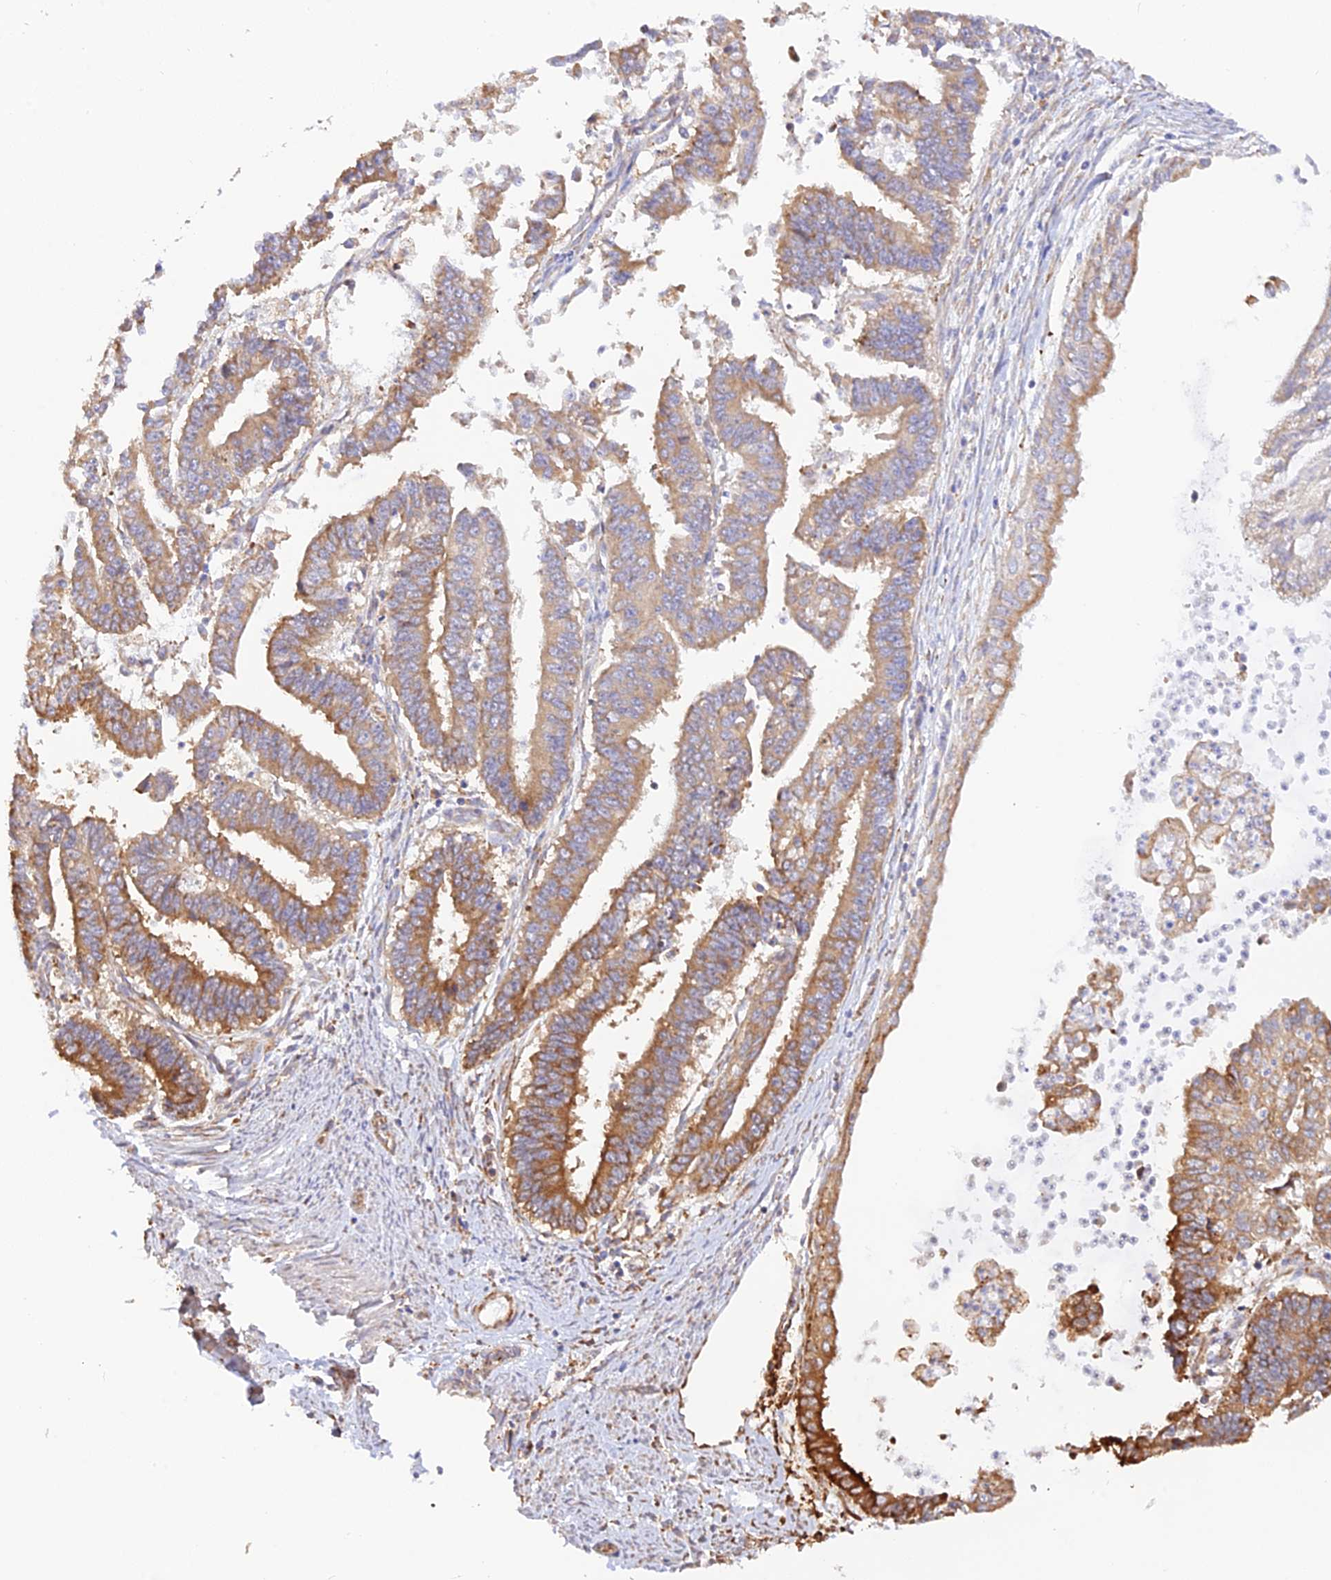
{"staining": {"intensity": "moderate", "quantity": "25%-75%", "location": "cytoplasmic/membranous"}, "tissue": "endometrial cancer", "cell_type": "Tumor cells", "image_type": "cancer", "snomed": [{"axis": "morphology", "description": "Adenocarcinoma, NOS"}, {"axis": "topography", "description": "Endometrium"}], "caption": "Immunohistochemistry (DAB (3,3'-diaminobenzidine)) staining of endometrial cancer (adenocarcinoma) shows moderate cytoplasmic/membranous protein staining in approximately 25%-75% of tumor cells.", "gene": "RPL5", "patient": {"sex": "female", "age": 73}}